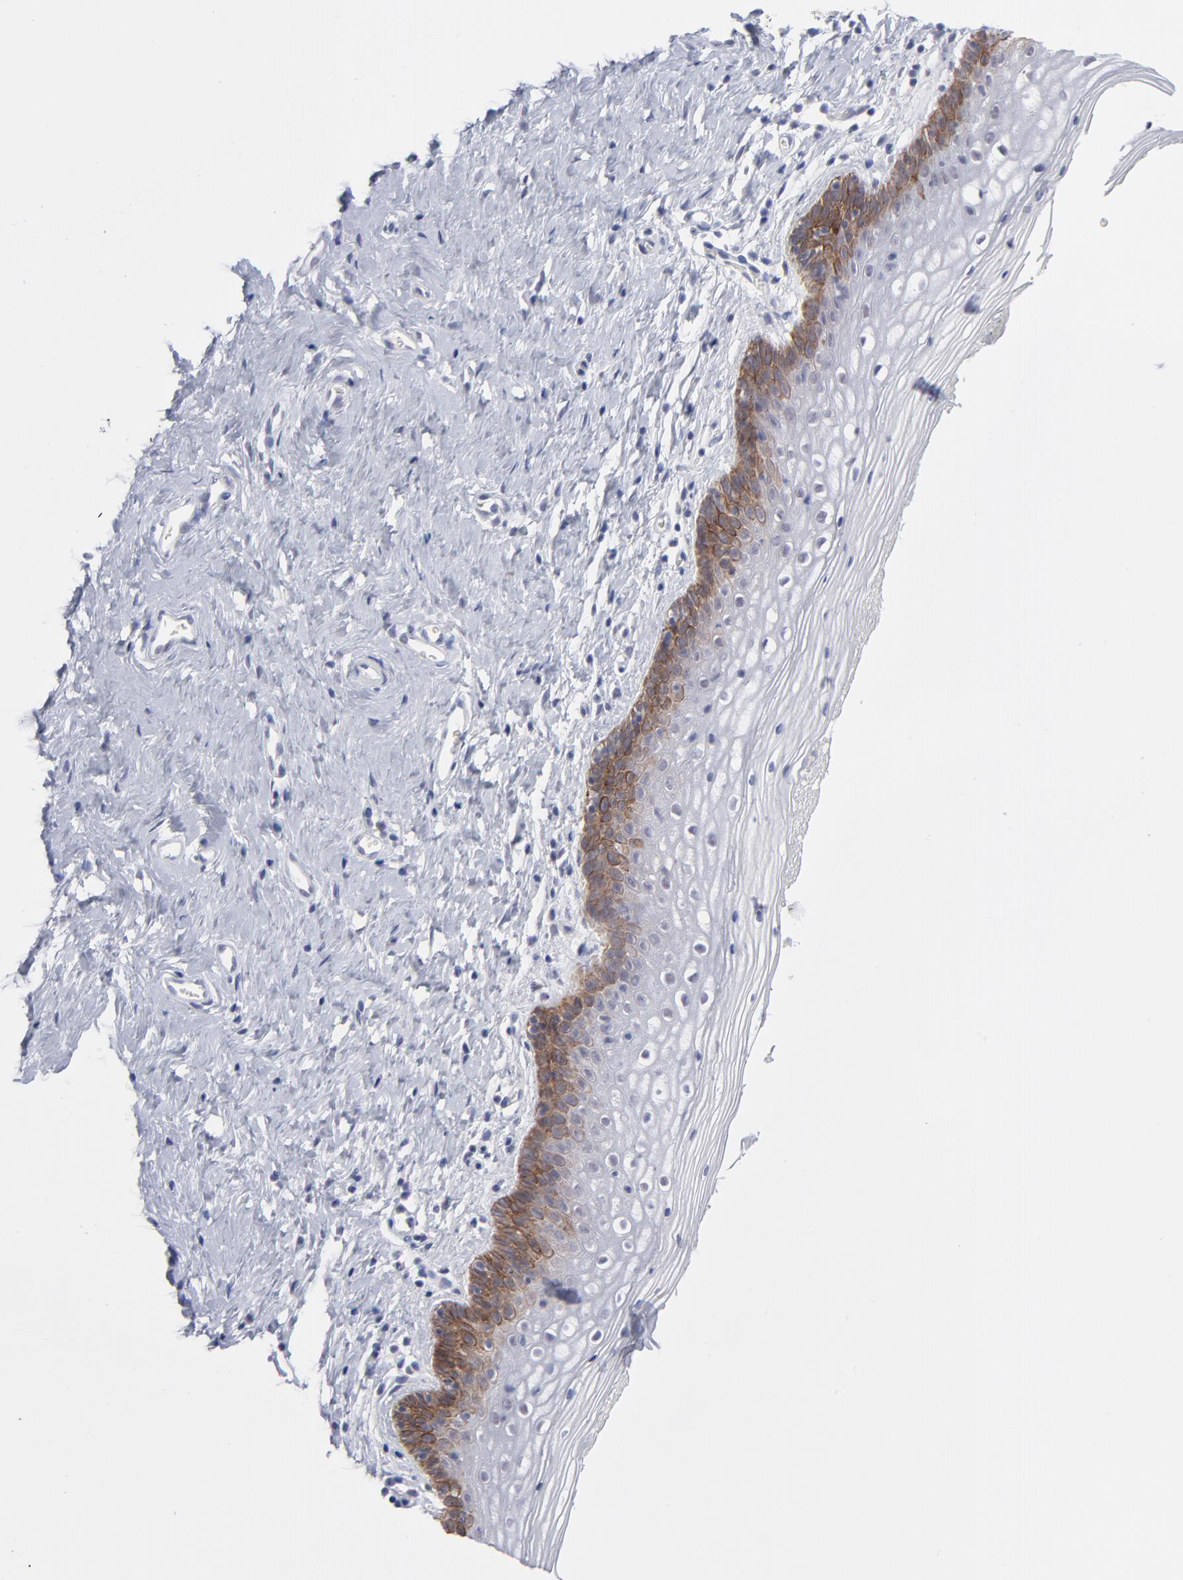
{"staining": {"intensity": "strong", "quantity": "<25%", "location": "cytoplasmic/membranous"}, "tissue": "vagina", "cell_type": "Squamous epithelial cells", "image_type": "normal", "snomed": [{"axis": "morphology", "description": "Normal tissue, NOS"}, {"axis": "topography", "description": "Vagina"}], "caption": "Immunohistochemistry (IHC) of normal human vagina displays medium levels of strong cytoplasmic/membranous staining in approximately <25% of squamous epithelial cells. (DAB = brown stain, brightfield microscopy at high magnification).", "gene": "CCR2", "patient": {"sex": "female", "age": 46}}